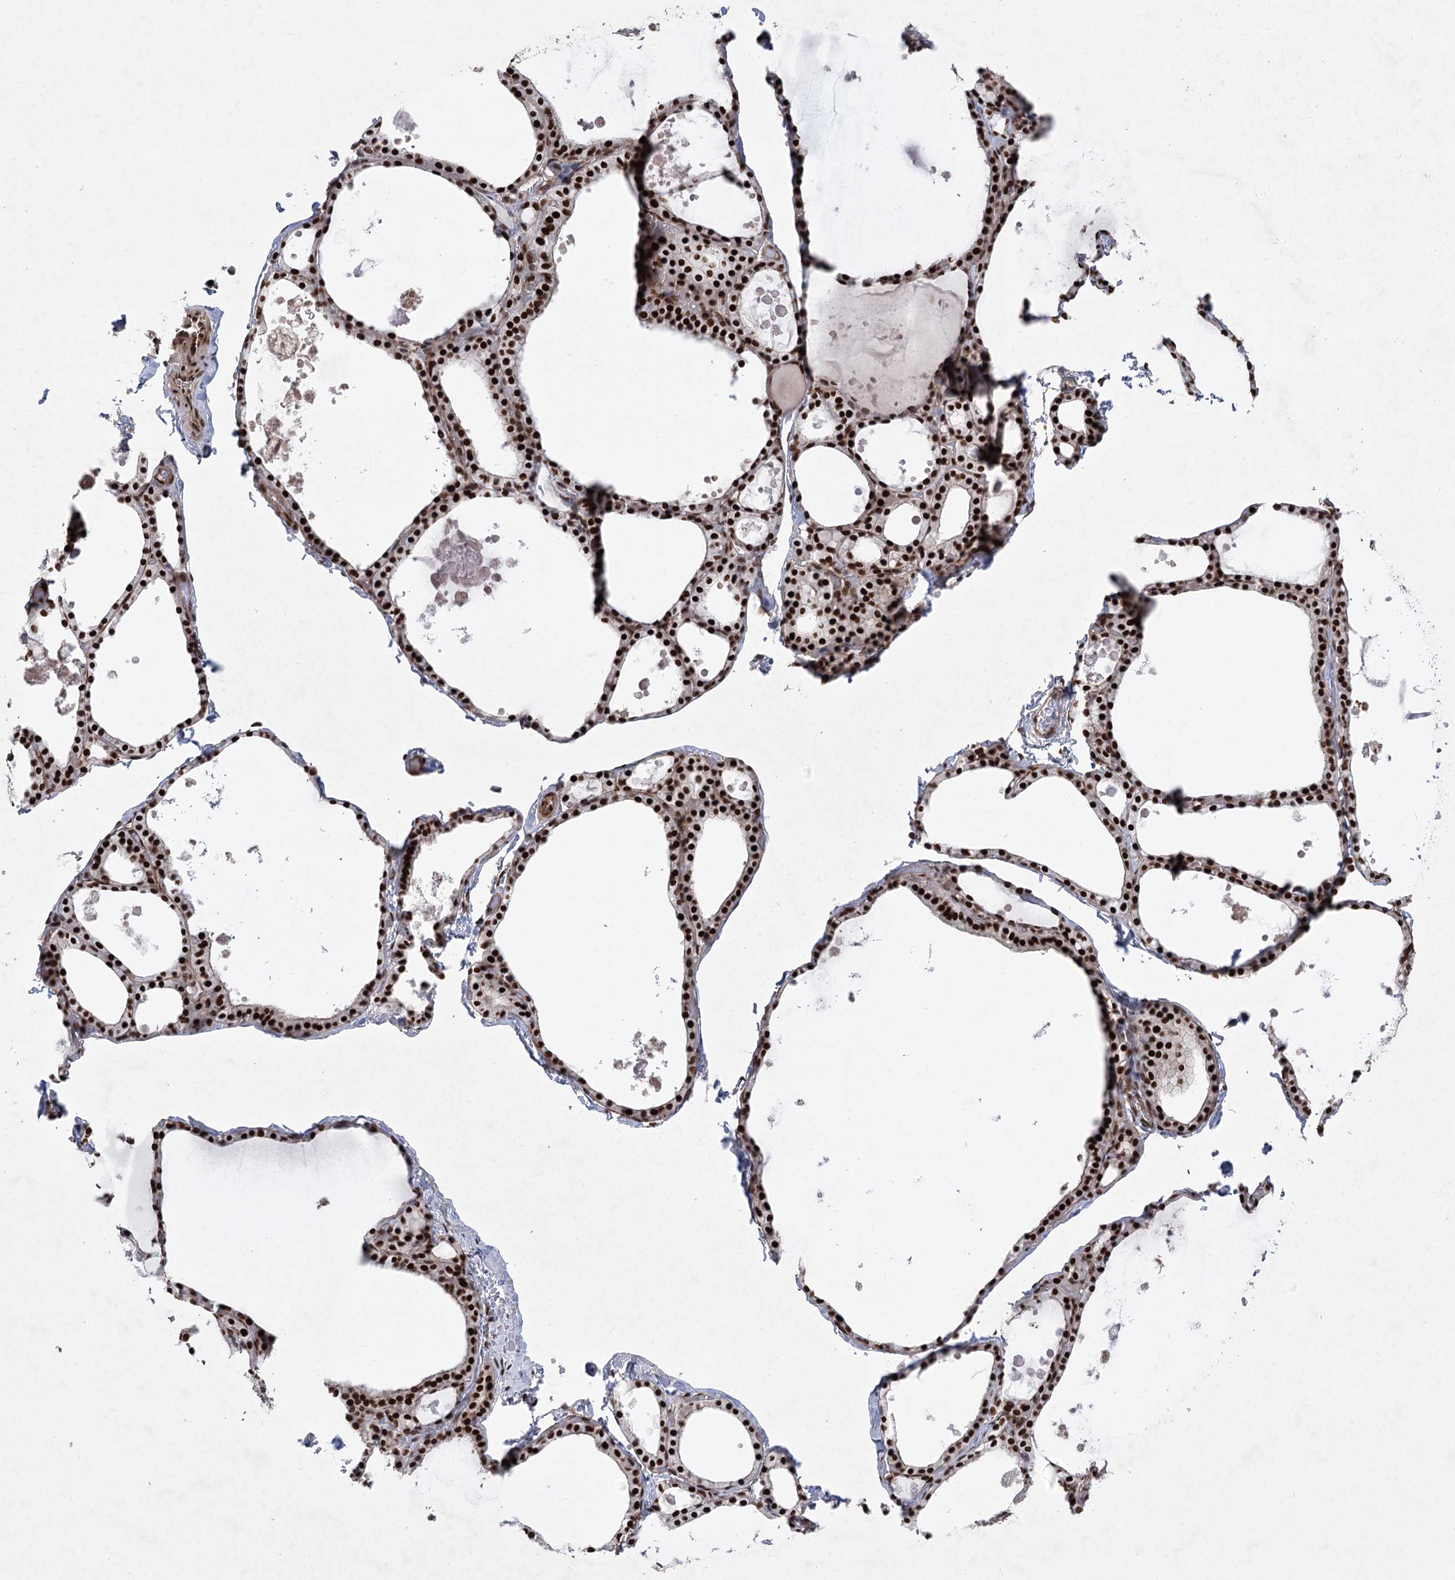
{"staining": {"intensity": "strong", "quantity": ">75%", "location": "nuclear"}, "tissue": "thyroid gland", "cell_type": "Glandular cells", "image_type": "normal", "snomed": [{"axis": "morphology", "description": "Normal tissue, NOS"}, {"axis": "topography", "description": "Thyroid gland"}], "caption": "High-power microscopy captured an immunohistochemistry photomicrograph of benign thyroid gland, revealing strong nuclear positivity in approximately >75% of glandular cells.", "gene": "ZCCHC8", "patient": {"sex": "male", "age": 56}}